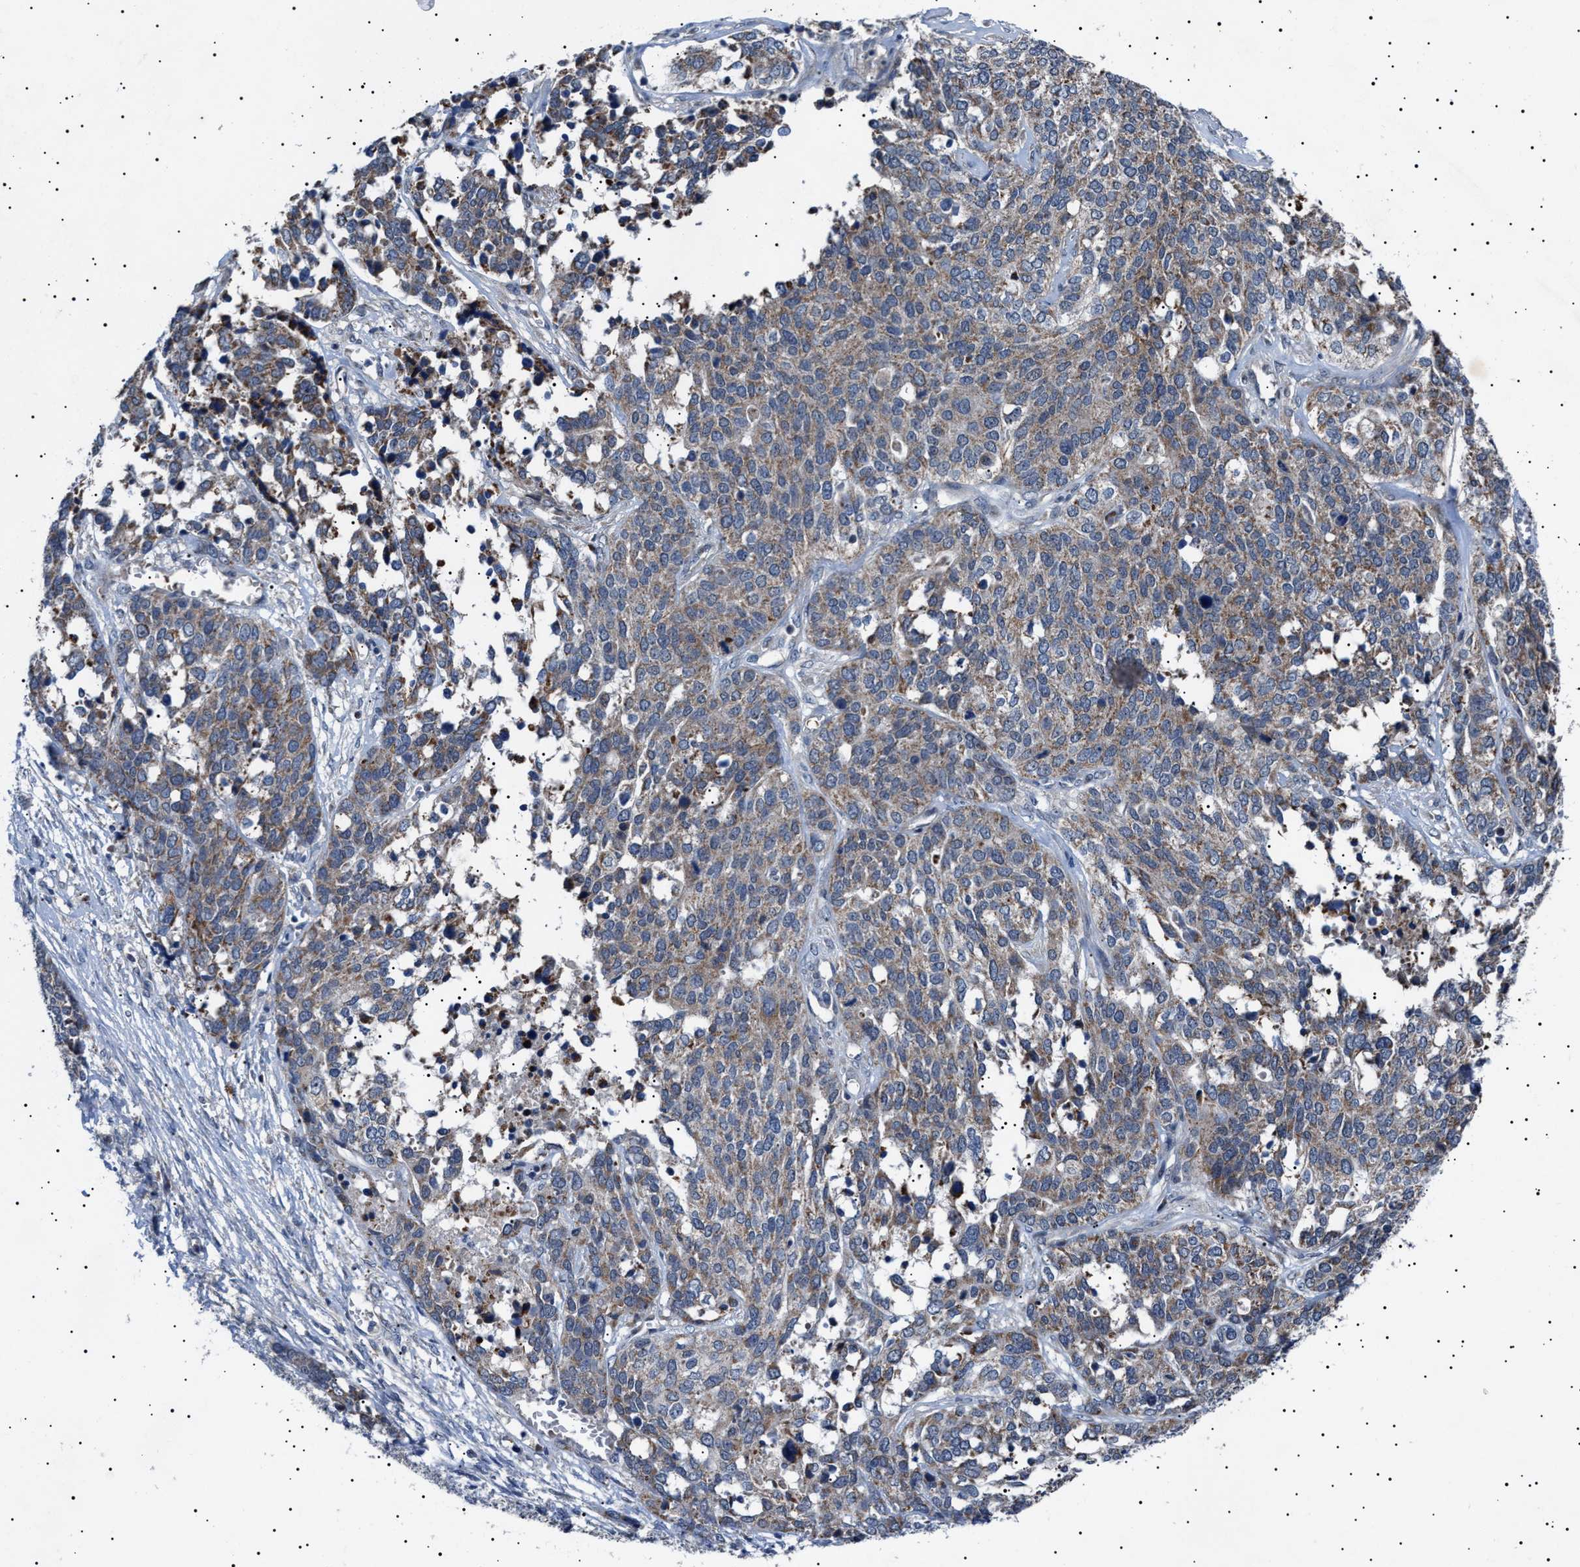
{"staining": {"intensity": "weak", "quantity": ">75%", "location": "cytoplasmic/membranous"}, "tissue": "ovarian cancer", "cell_type": "Tumor cells", "image_type": "cancer", "snomed": [{"axis": "morphology", "description": "Cystadenocarcinoma, serous, NOS"}, {"axis": "topography", "description": "Ovary"}], "caption": "The micrograph demonstrates a brown stain indicating the presence of a protein in the cytoplasmic/membranous of tumor cells in ovarian cancer.", "gene": "PTRH1", "patient": {"sex": "female", "age": 44}}